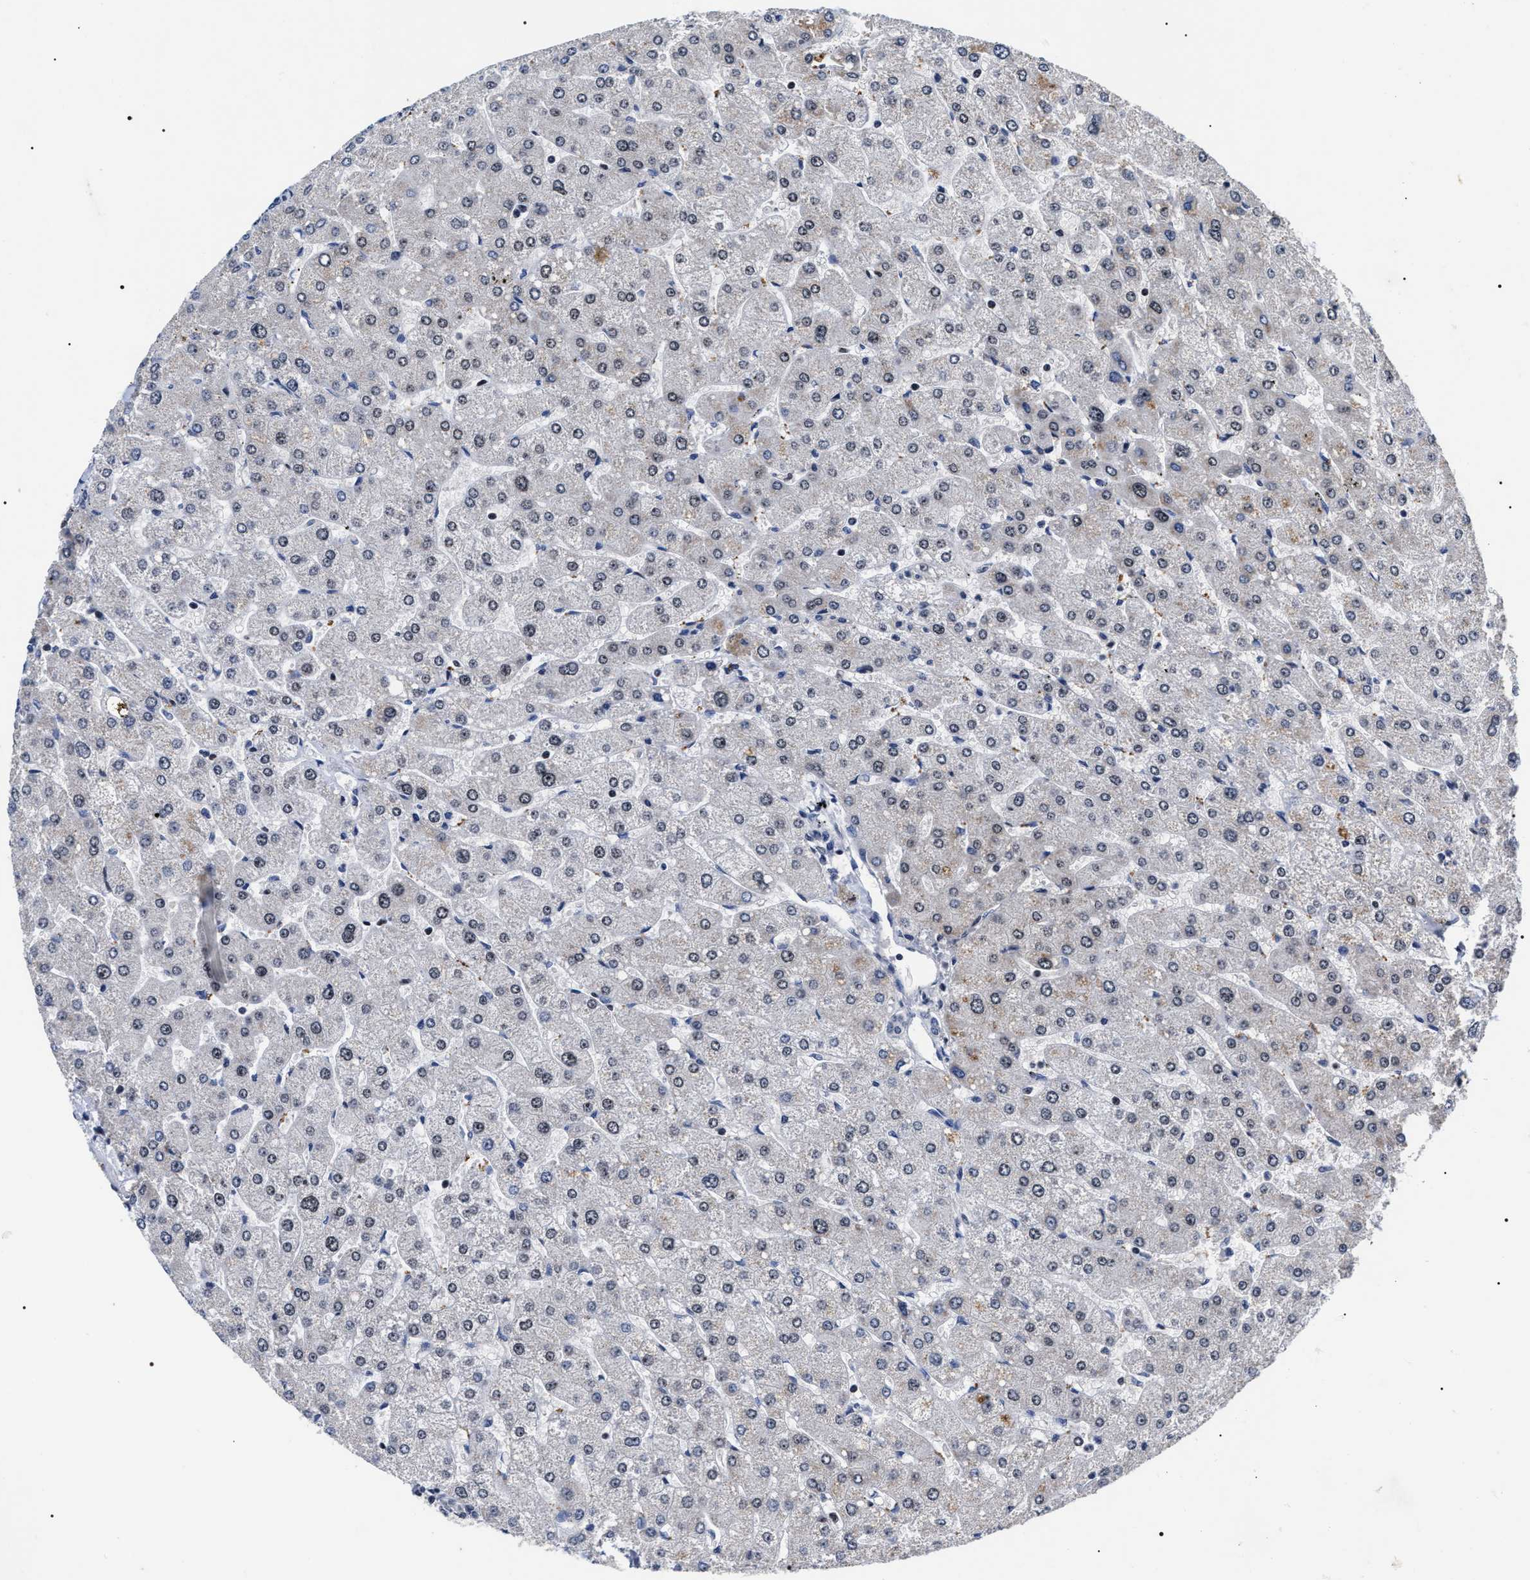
{"staining": {"intensity": "weak", "quantity": "25%-75%", "location": "nuclear"}, "tissue": "liver", "cell_type": "Cholangiocytes", "image_type": "normal", "snomed": [{"axis": "morphology", "description": "Normal tissue, NOS"}, {"axis": "topography", "description": "Liver"}], "caption": "This is a micrograph of IHC staining of unremarkable liver, which shows weak positivity in the nuclear of cholangiocytes.", "gene": "RRP1B", "patient": {"sex": "male", "age": 55}}